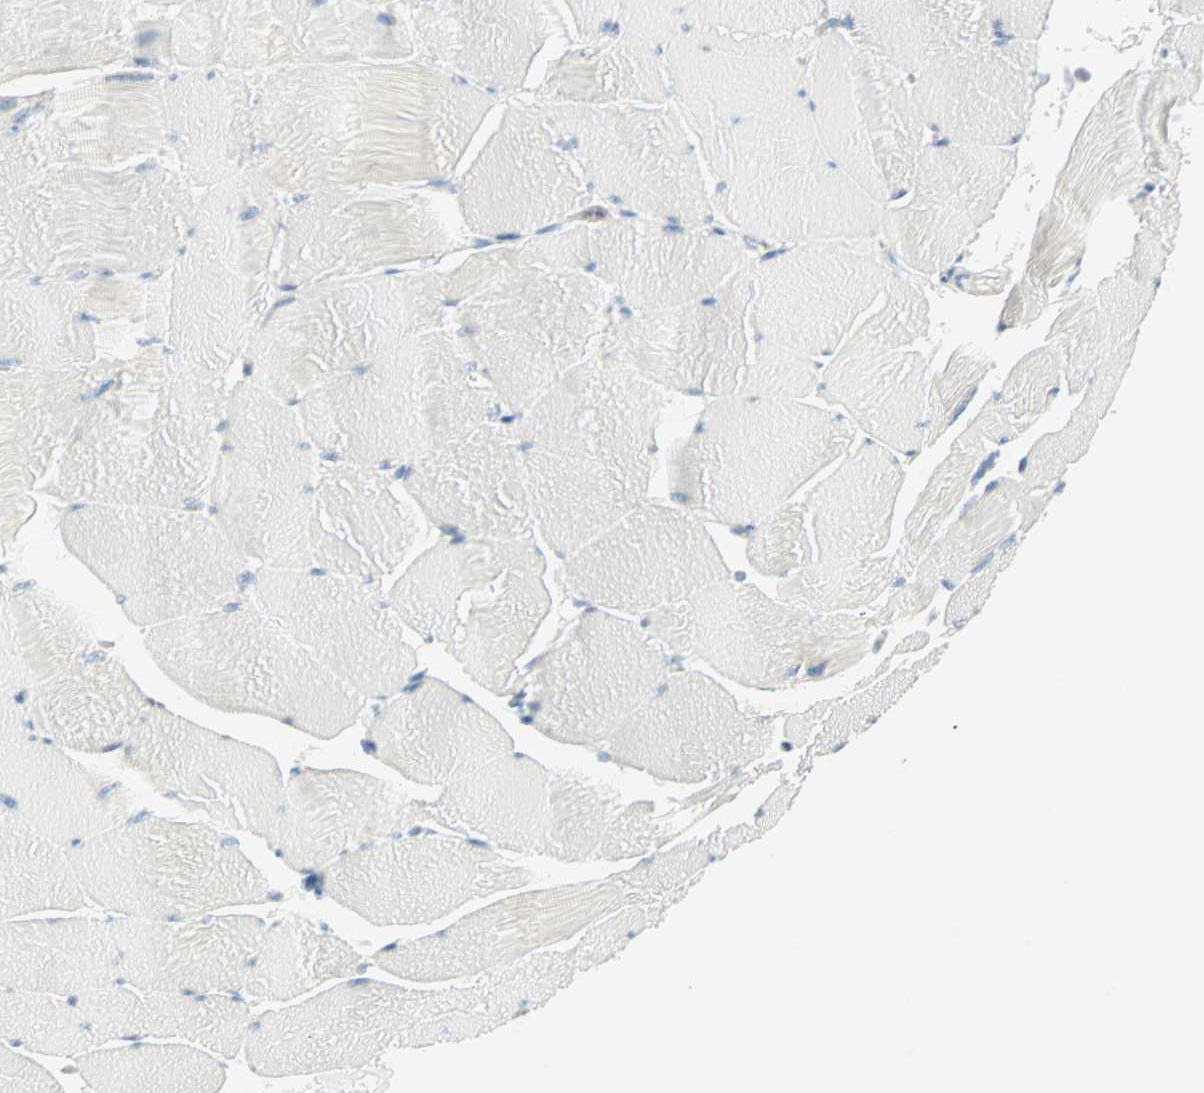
{"staining": {"intensity": "weak", "quantity": "<25%", "location": "cytoplasmic/membranous"}, "tissue": "skeletal muscle", "cell_type": "Myocytes", "image_type": "normal", "snomed": [{"axis": "morphology", "description": "Normal tissue, NOS"}, {"axis": "topography", "description": "Skeletal muscle"}], "caption": "Human skeletal muscle stained for a protein using IHC demonstrates no positivity in myocytes.", "gene": "MLLT10", "patient": {"sex": "male", "age": 62}}